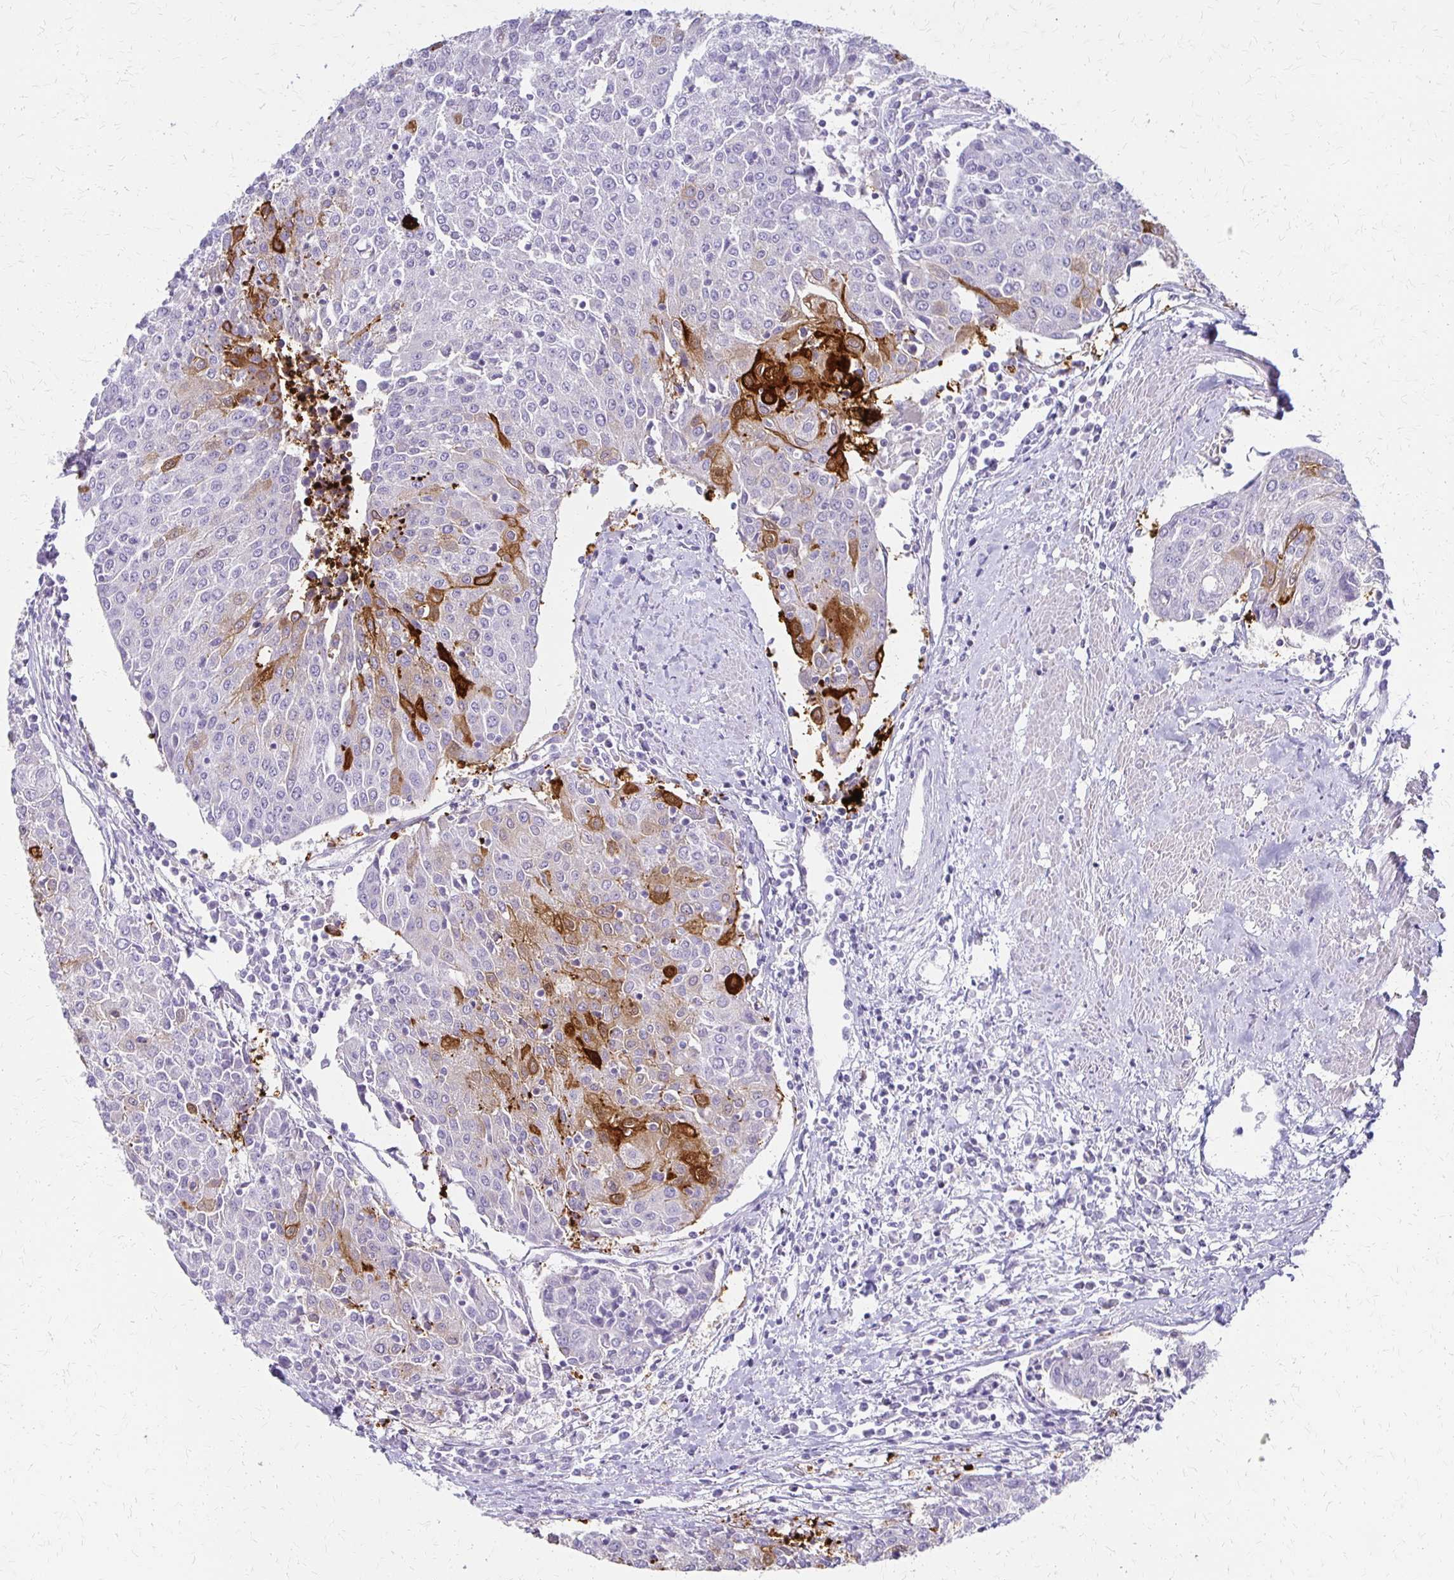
{"staining": {"intensity": "strong", "quantity": "<25%", "location": "cytoplasmic/membranous"}, "tissue": "urothelial cancer", "cell_type": "Tumor cells", "image_type": "cancer", "snomed": [{"axis": "morphology", "description": "Urothelial carcinoma, High grade"}, {"axis": "topography", "description": "Urinary bladder"}], "caption": "Human high-grade urothelial carcinoma stained for a protein (brown) reveals strong cytoplasmic/membranous positive staining in about <25% of tumor cells.", "gene": "IVL", "patient": {"sex": "female", "age": 85}}